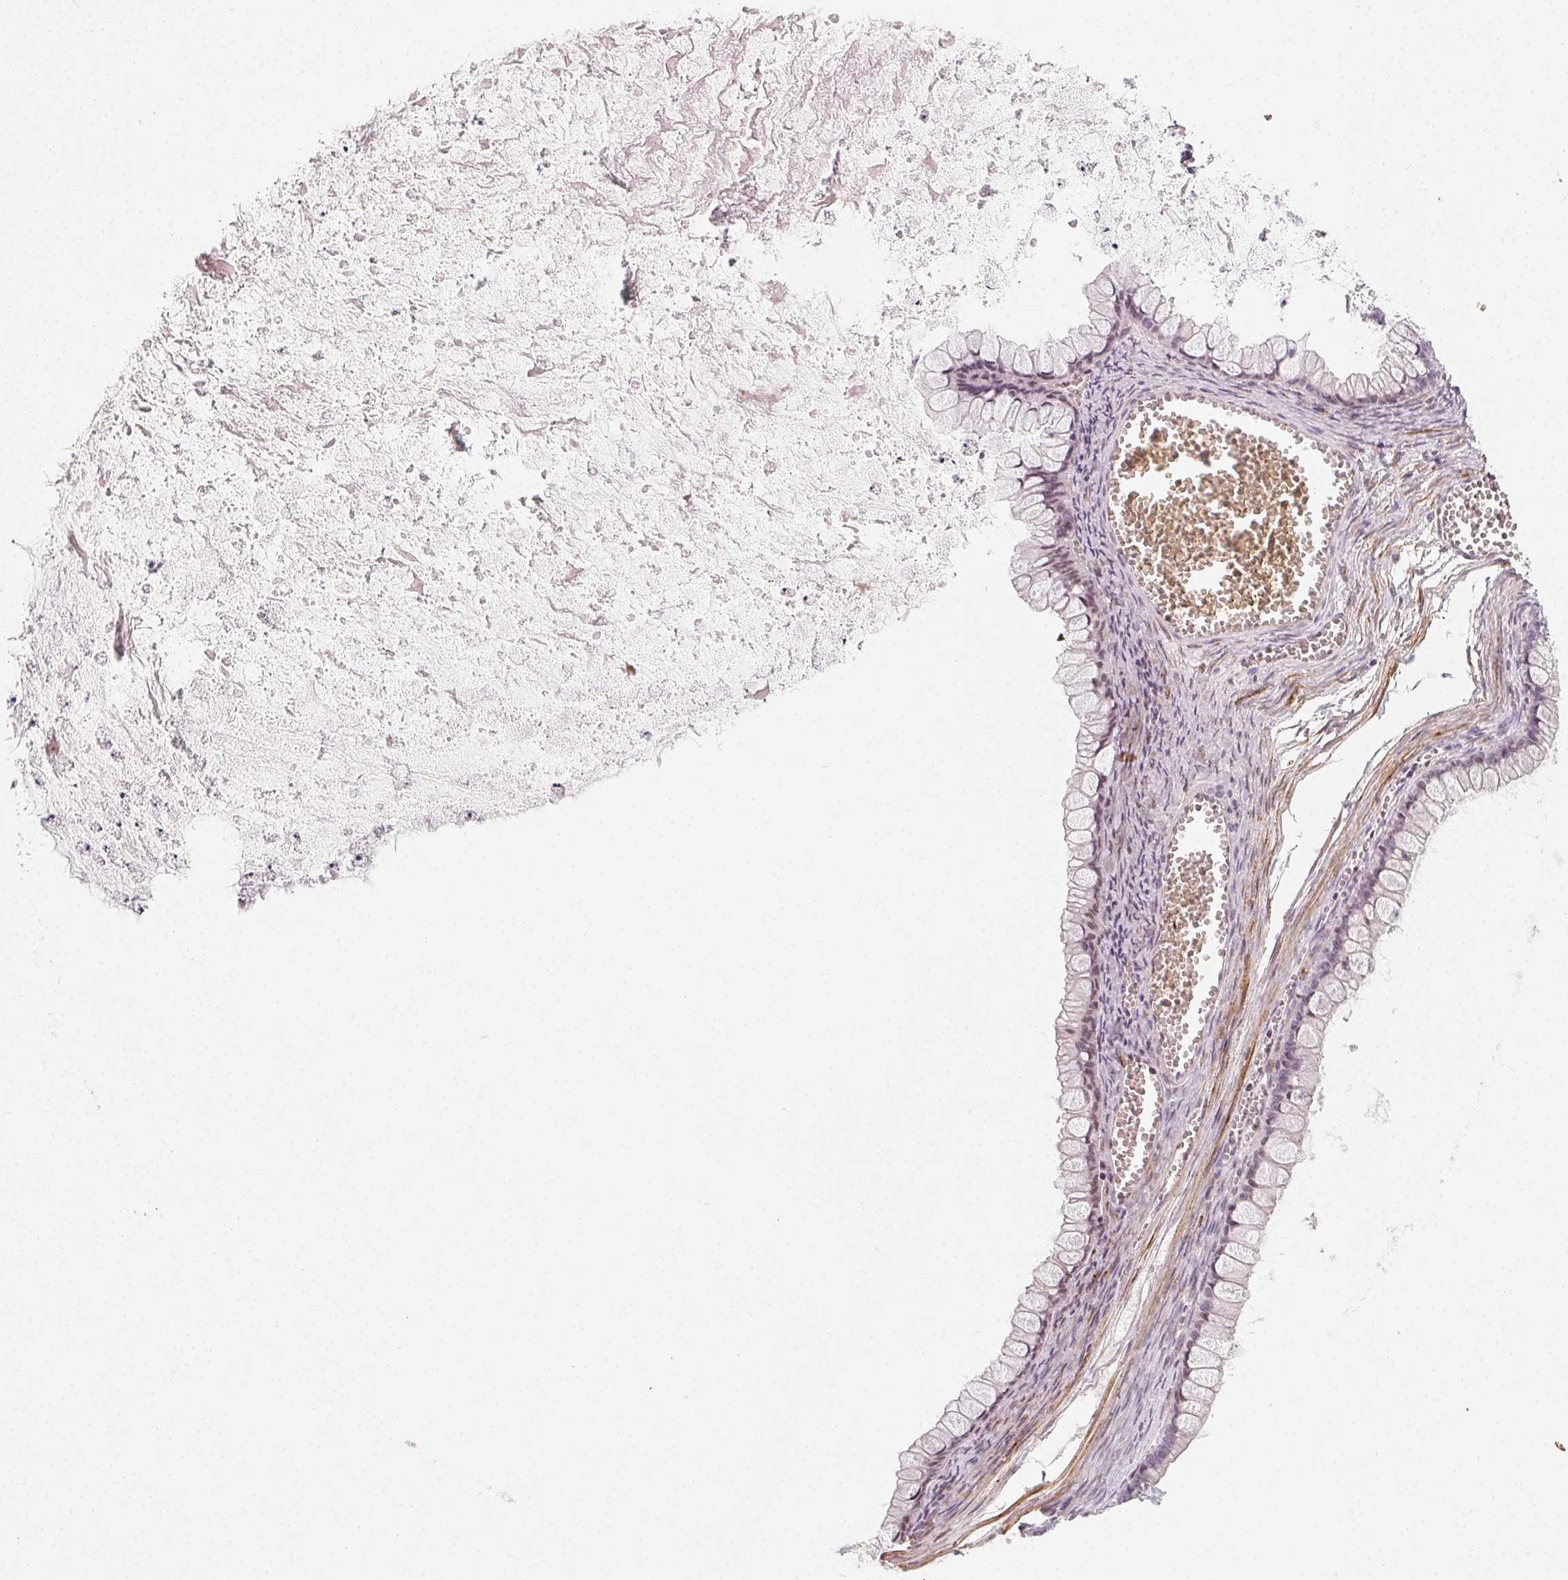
{"staining": {"intensity": "negative", "quantity": "none", "location": "none"}, "tissue": "ovarian cancer", "cell_type": "Tumor cells", "image_type": "cancer", "snomed": [{"axis": "morphology", "description": "Cystadenocarcinoma, mucinous, NOS"}, {"axis": "topography", "description": "Ovary"}], "caption": "This is an immunohistochemistry (IHC) histopathology image of ovarian cancer (mucinous cystadenocarcinoma). There is no positivity in tumor cells.", "gene": "CCDC96", "patient": {"sex": "female", "age": 67}}